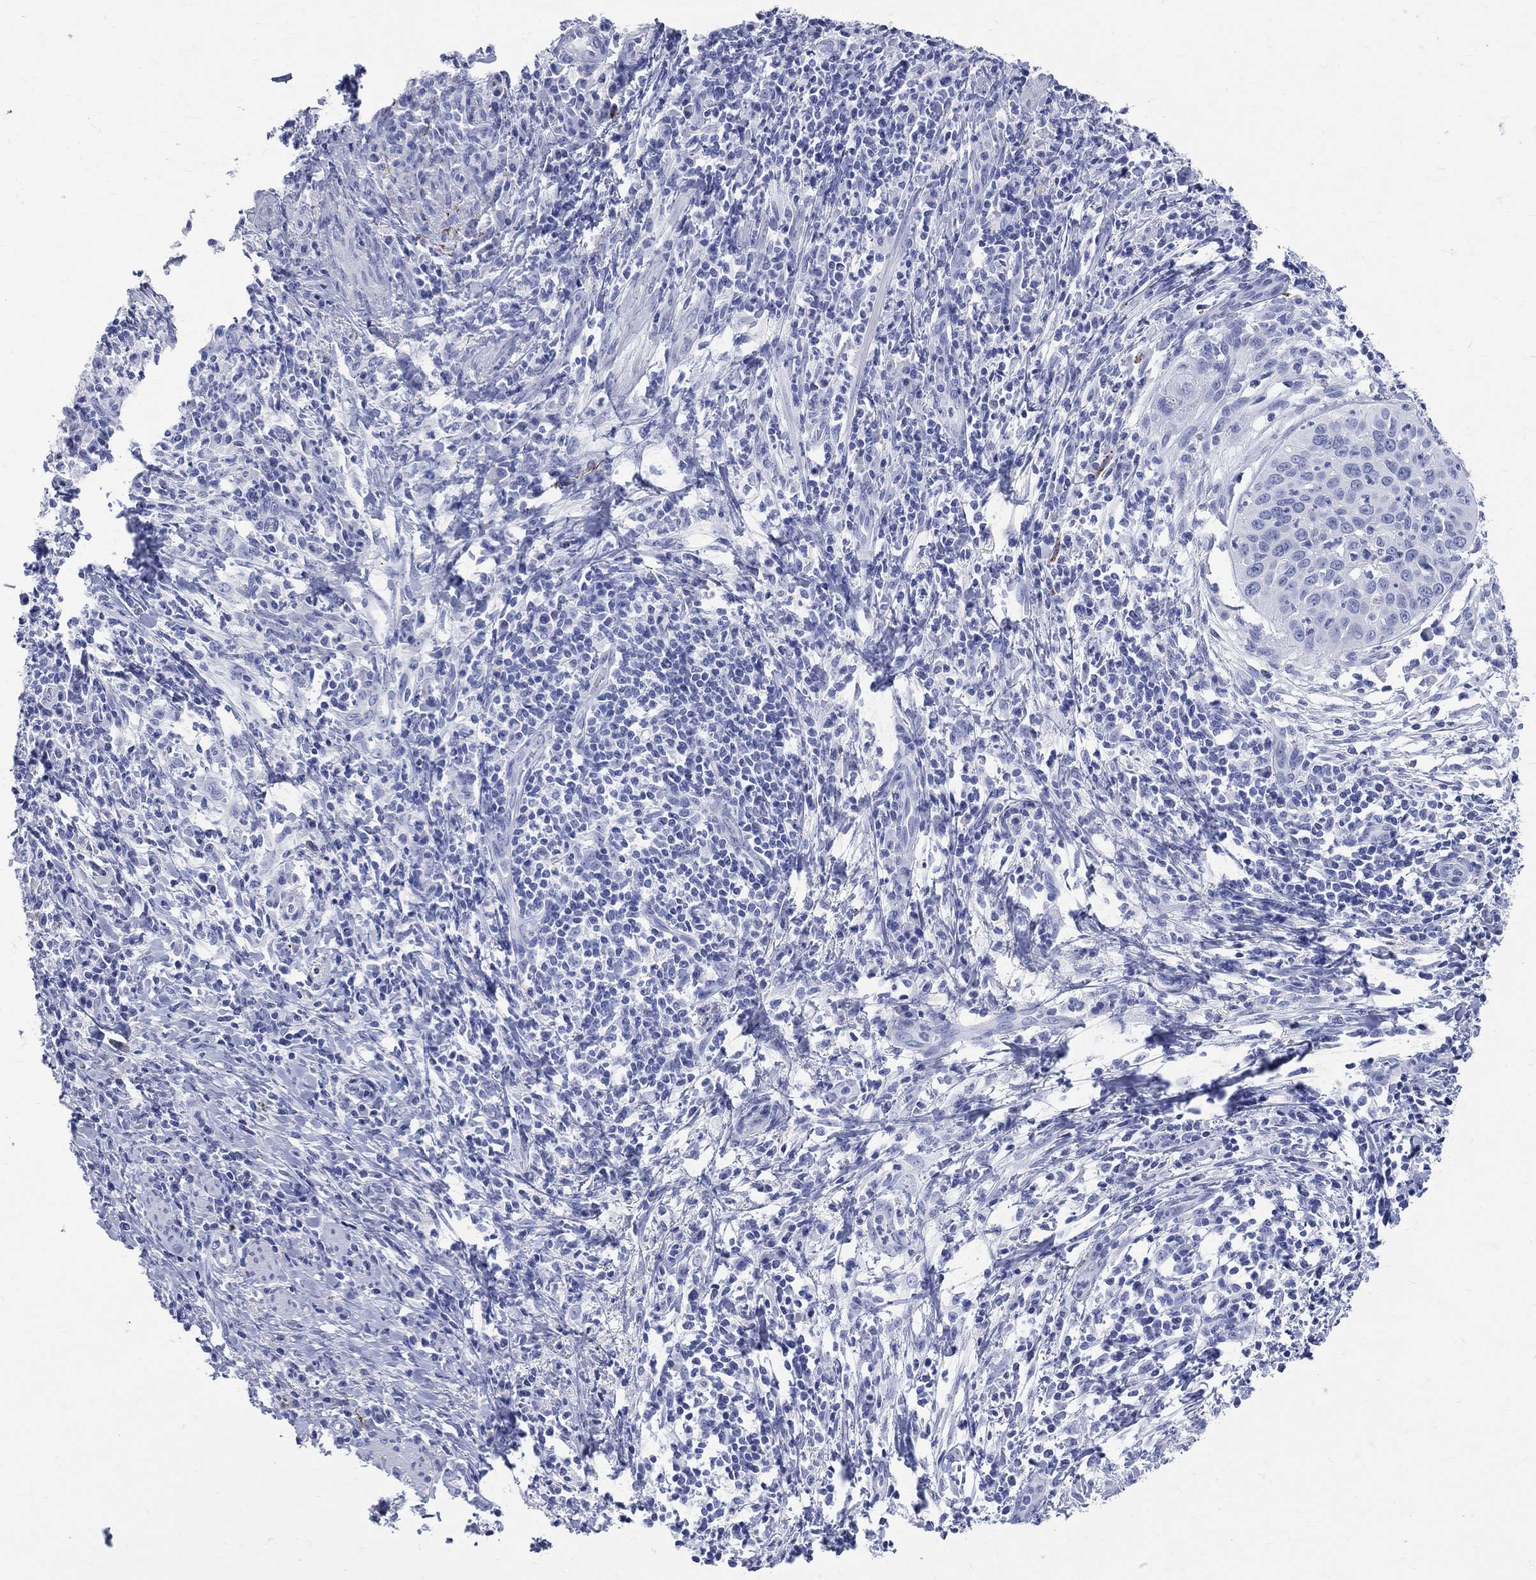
{"staining": {"intensity": "negative", "quantity": "none", "location": "none"}, "tissue": "cervical cancer", "cell_type": "Tumor cells", "image_type": "cancer", "snomed": [{"axis": "morphology", "description": "Squamous cell carcinoma, NOS"}, {"axis": "topography", "description": "Cervix"}], "caption": "Cervical cancer stained for a protein using immunohistochemistry (IHC) displays no positivity tumor cells.", "gene": "SYP", "patient": {"sex": "female", "age": 26}}